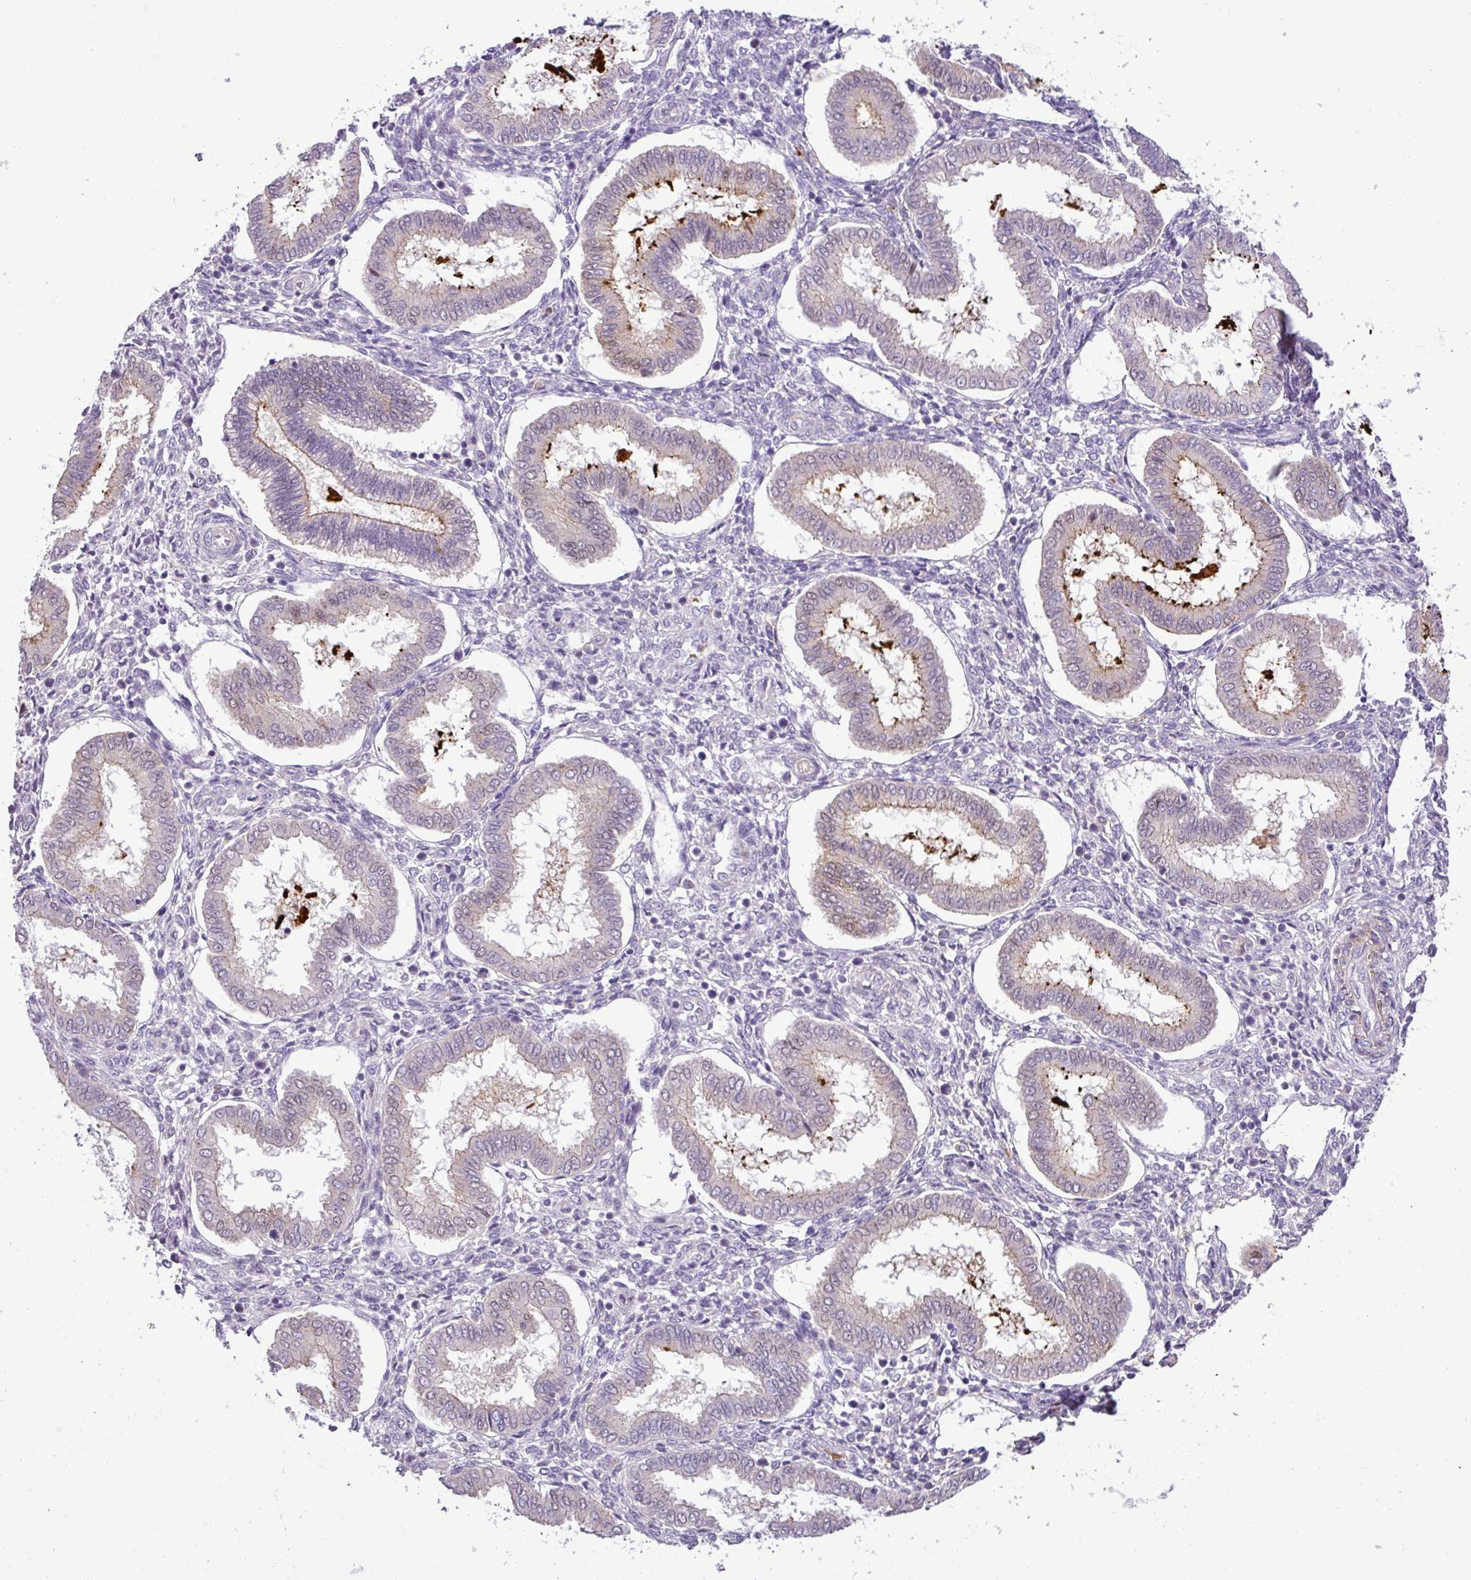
{"staining": {"intensity": "negative", "quantity": "none", "location": "none"}, "tissue": "endometrium", "cell_type": "Cells in endometrial stroma", "image_type": "normal", "snomed": [{"axis": "morphology", "description": "Normal tissue, NOS"}, {"axis": "topography", "description": "Endometrium"}], "caption": "Cells in endometrial stroma are negative for protein expression in benign human endometrium. The staining was performed using DAB (3,3'-diaminobenzidine) to visualize the protein expression in brown, while the nuclei were stained in blue with hematoxylin (Magnification: 20x).", "gene": "NBEAL2", "patient": {"sex": "female", "age": 24}}